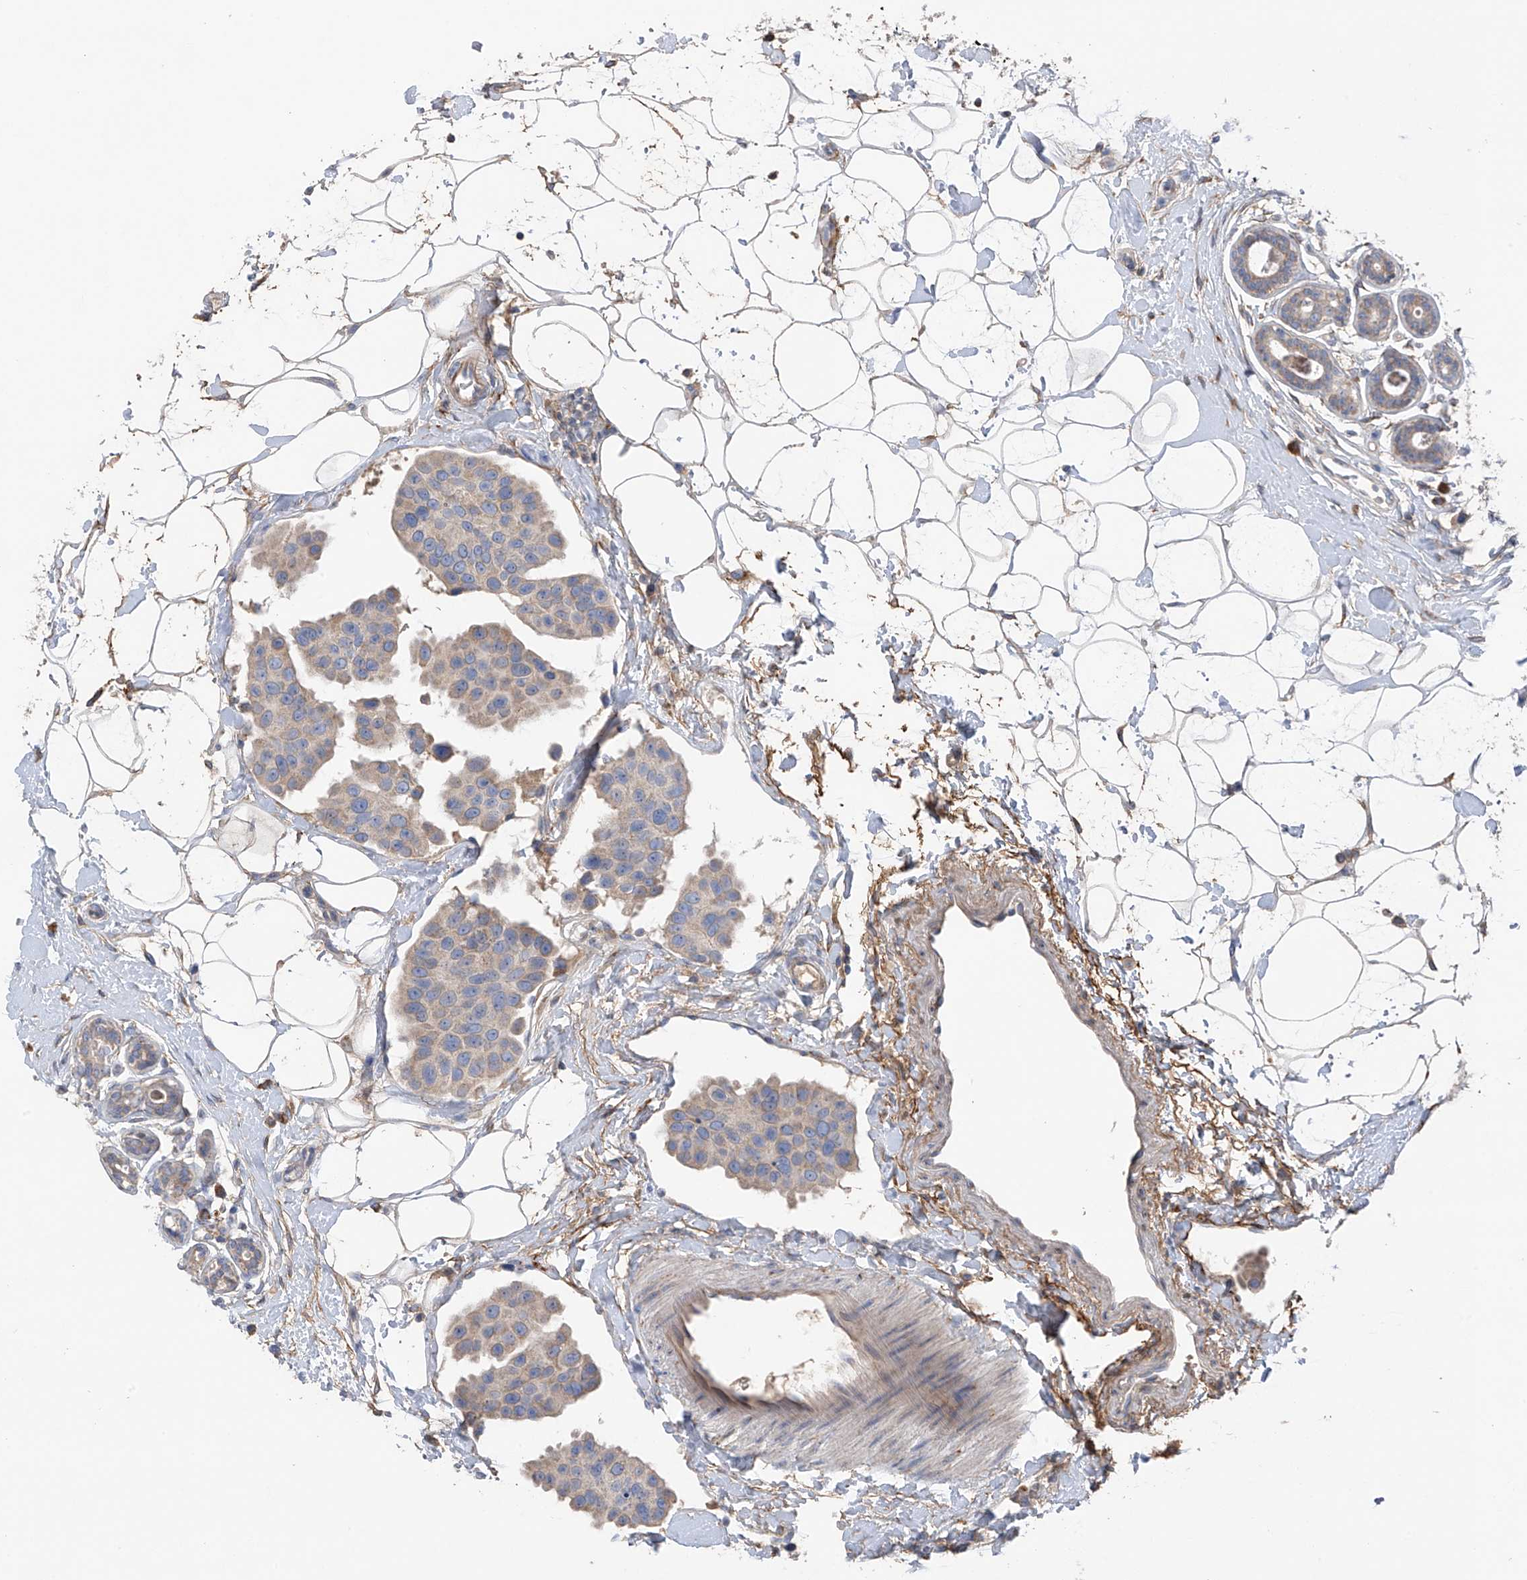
{"staining": {"intensity": "weak", "quantity": "<25%", "location": "cytoplasmic/membranous"}, "tissue": "breast cancer", "cell_type": "Tumor cells", "image_type": "cancer", "snomed": [{"axis": "morphology", "description": "Normal tissue, NOS"}, {"axis": "morphology", "description": "Duct carcinoma"}, {"axis": "topography", "description": "Breast"}], "caption": "Tumor cells are negative for protein expression in human breast invasive ductal carcinoma.", "gene": "GALNTL6", "patient": {"sex": "female", "age": 39}}